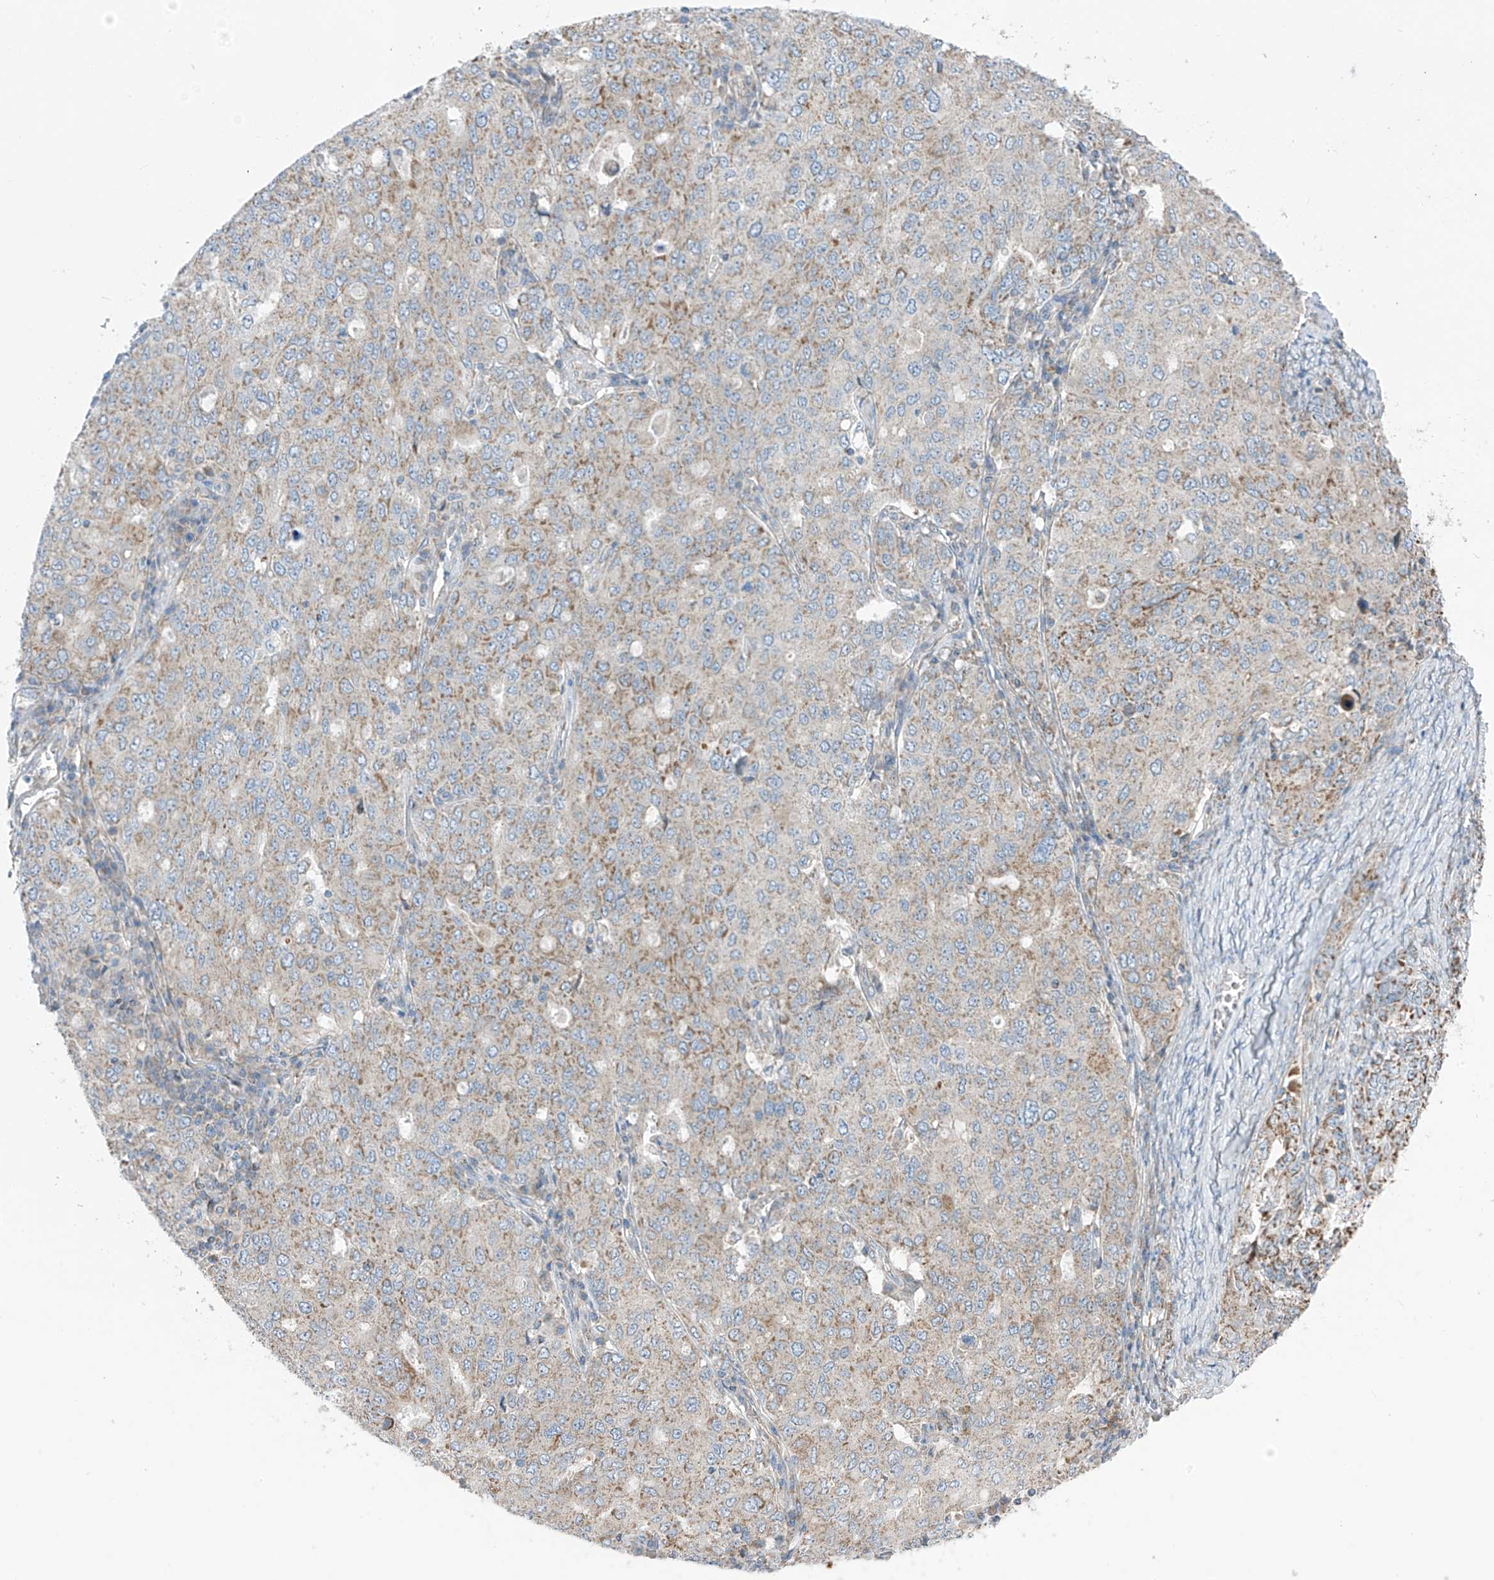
{"staining": {"intensity": "weak", "quantity": "25%-75%", "location": "cytoplasmic/membranous"}, "tissue": "ovarian cancer", "cell_type": "Tumor cells", "image_type": "cancer", "snomed": [{"axis": "morphology", "description": "Carcinoma, endometroid"}, {"axis": "topography", "description": "Ovary"}], "caption": "Immunohistochemistry (IHC) staining of ovarian endometroid carcinoma, which shows low levels of weak cytoplasmic/membranous staining in approximately 25%-75% of tumor cells indicating weak cytoplasmic/membranous protein positivity. The staining was performed using DAB (3,3'-diaminobenzidine) (brown) for protein detection and nuclei were counterstained in hematoxylin (blue).", "gene": "EOMES", "patient": {"sex": "female", "age": 62}}